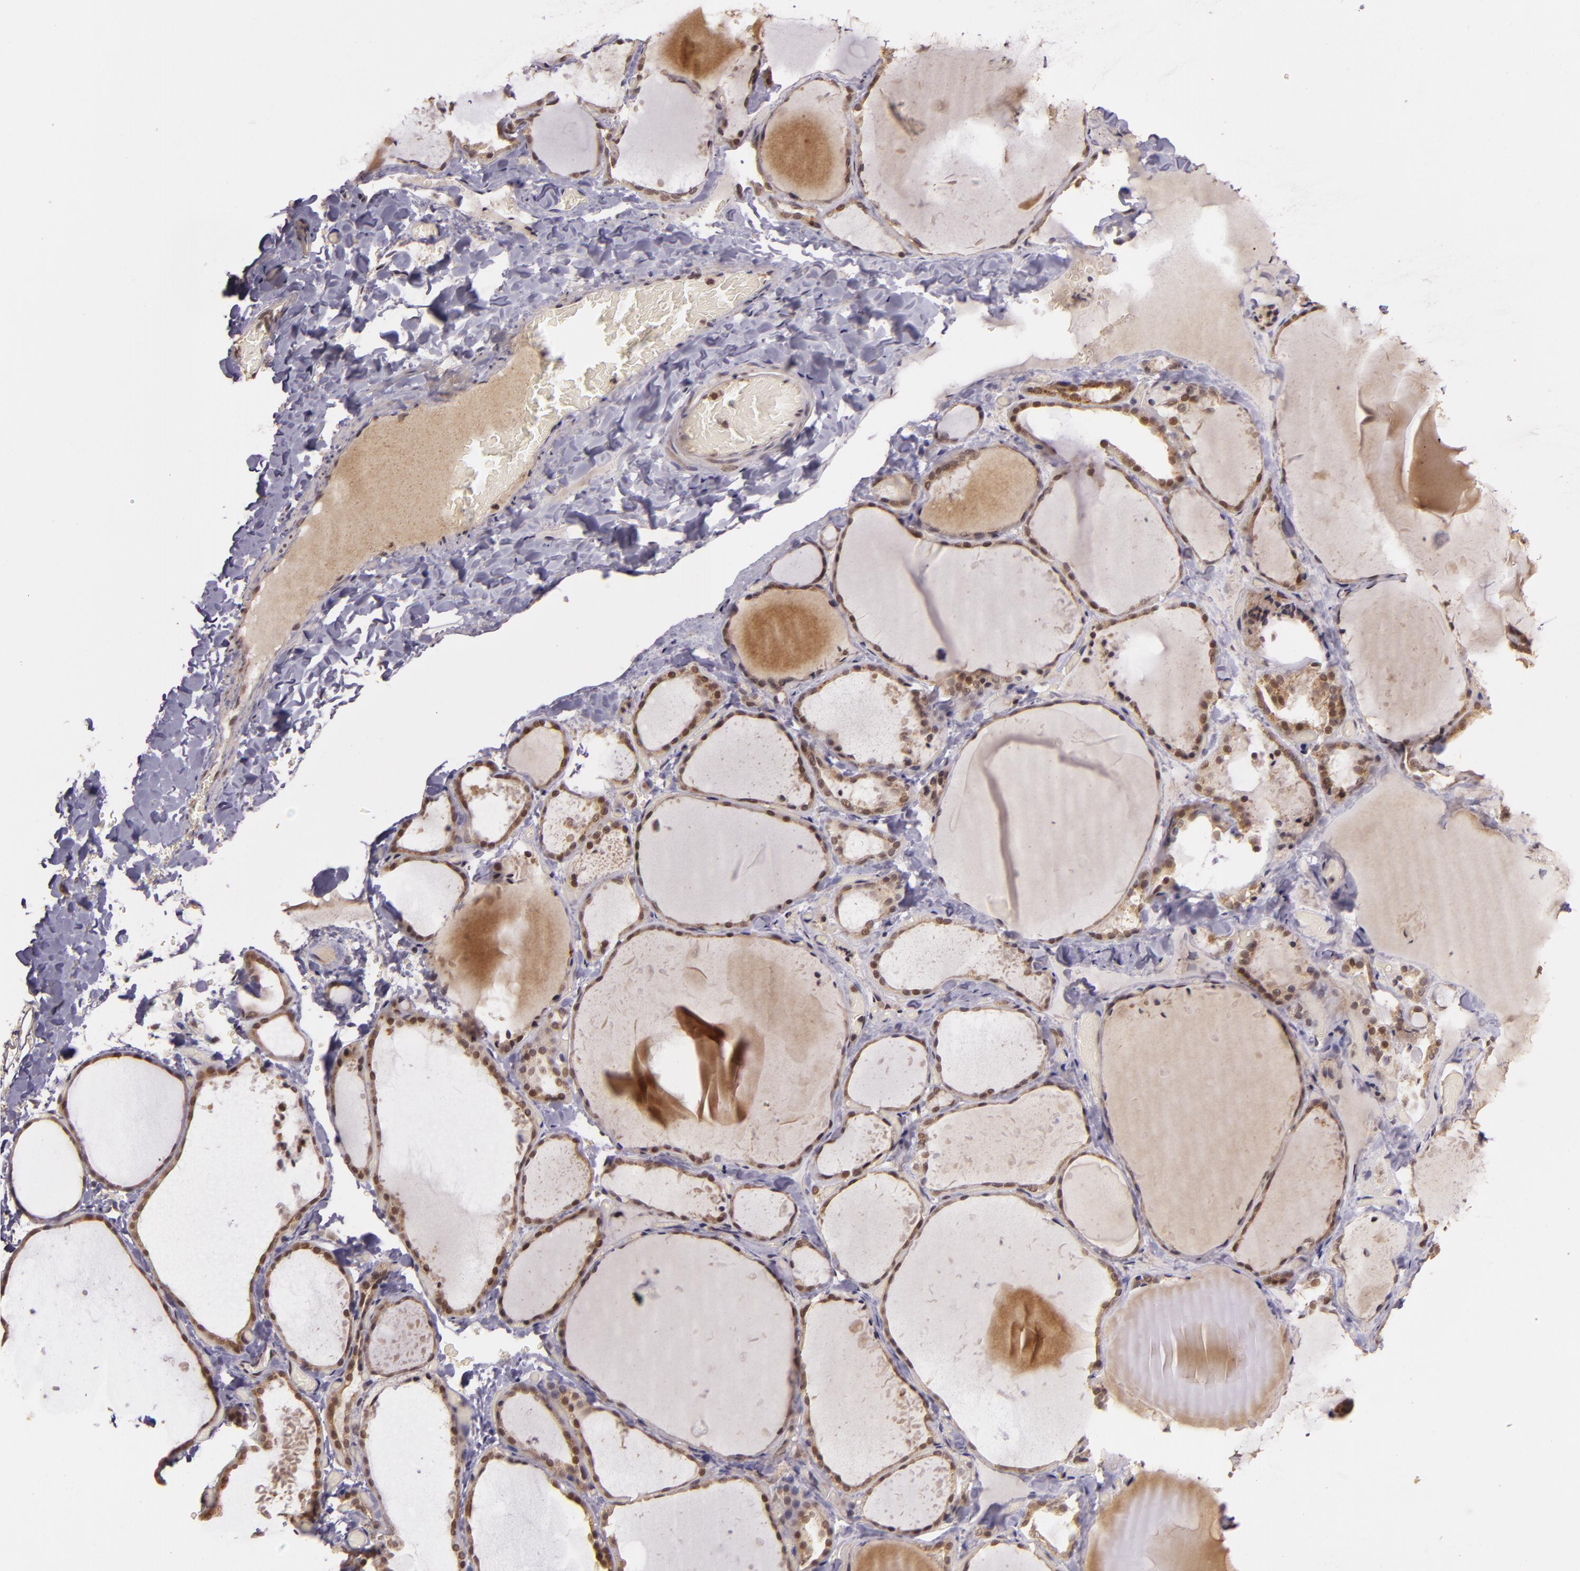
{"staining": {"intensity": "moderate", "quantity": ">75%", "location": "cytoplasmic/membranous,nuclear"}, "tissue": "thyroid gland", "cell_type": "Glandular cells", "image_type": "normal", "snomed": [{"axis": "morphology", "description": "Normal tissue, NOS"}, {"axis": "topography", "description": "Thyroid gland"}], "caption": "Brown immunohistochemical staining in unremarkable human thyroid gland shows moderate cytoplasmic/membranous,nuclear expression in about >75% of glandular cells.", "gene": "TXNRD2", "patient": {"sex": "female", "age": 22}}